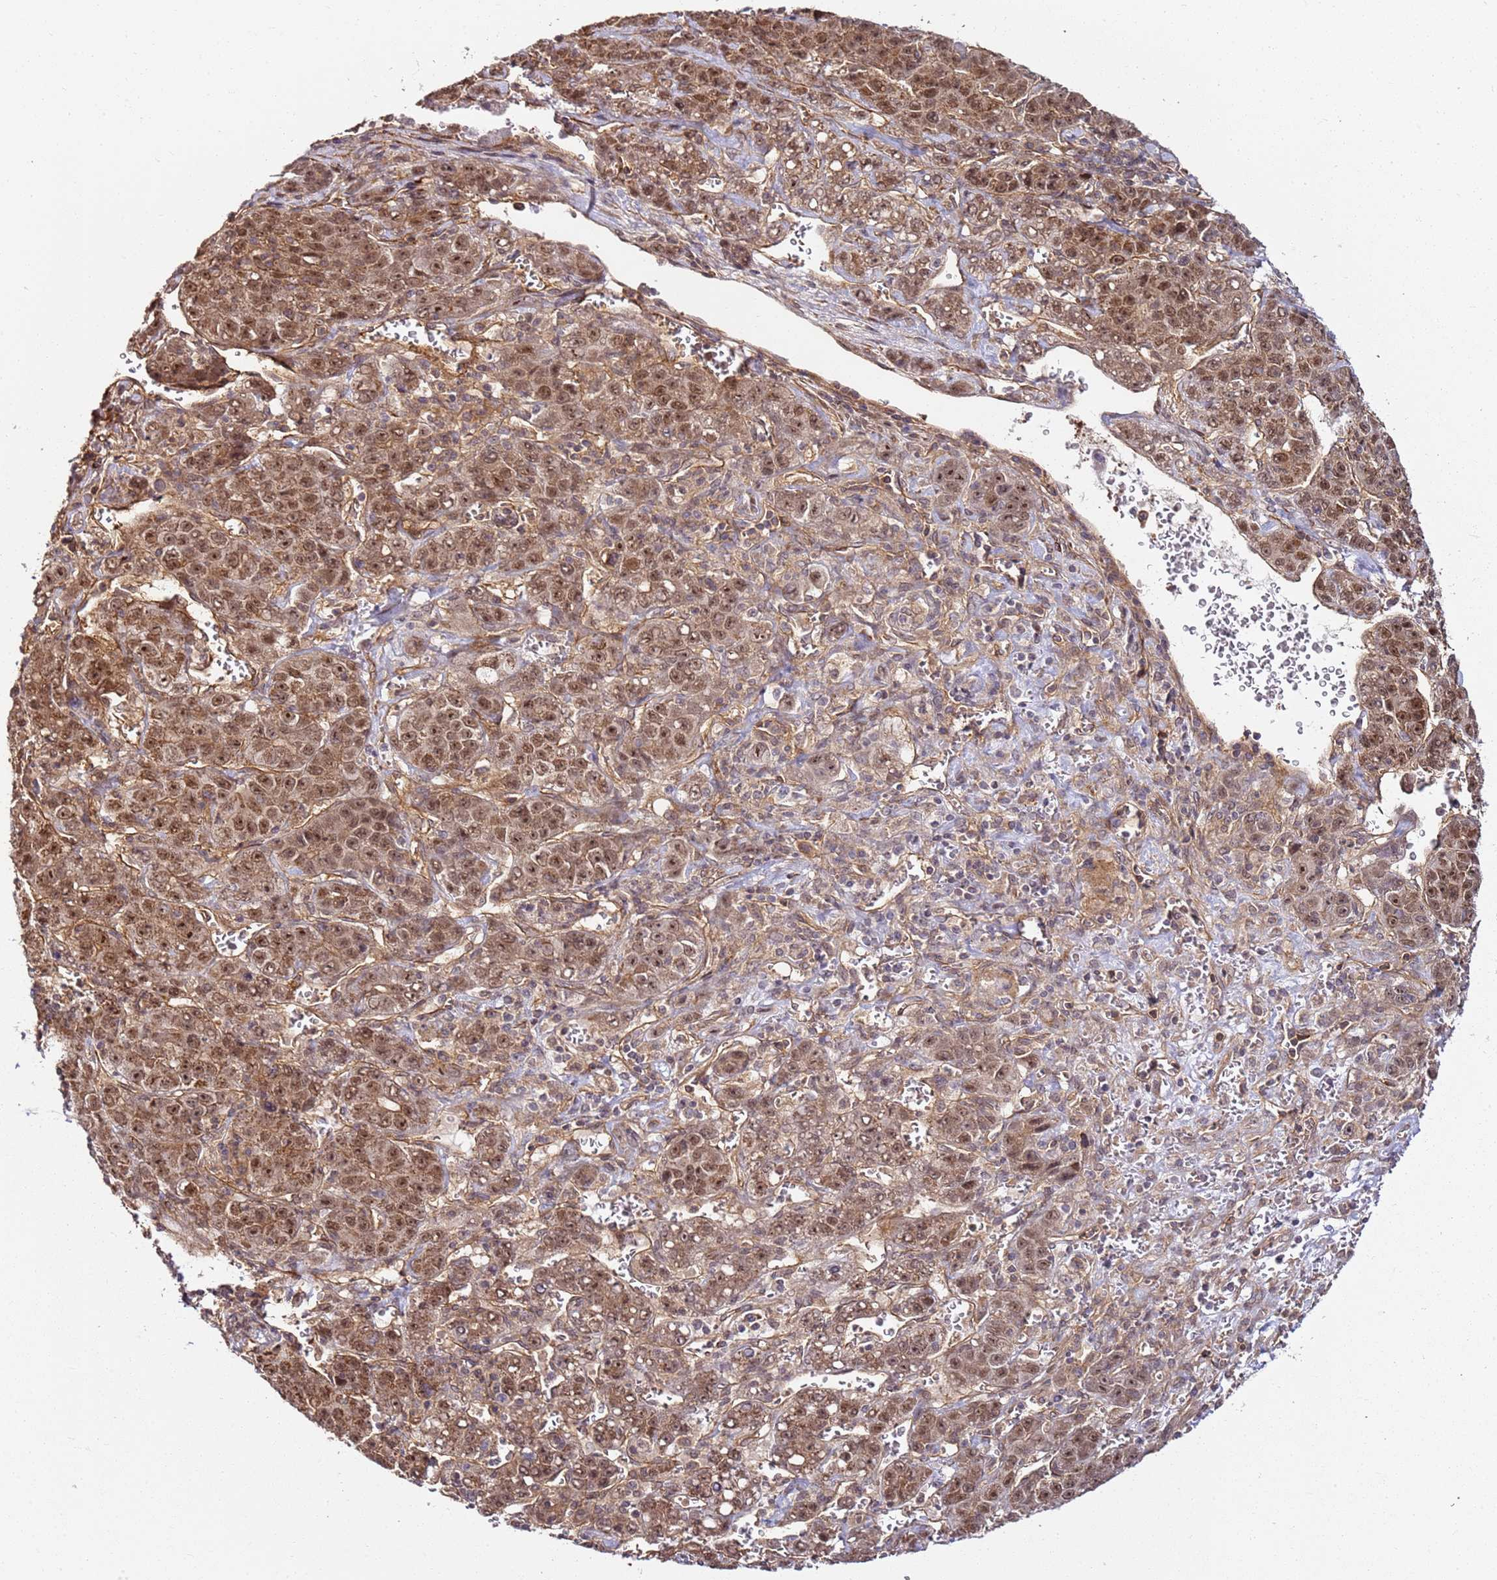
{"staining": {"intensity": "moderate", "quantity": ">75%", "location": "cytoplasmic/membranous,nuclear"}, "tissue": "liver cancer", "cell_type": "Tumor cells", "image_type": "cancer", "snomed": [{"axis": "morphology", "description": "Carcinoma, Hepatocellular, NOS"}, {"axis": "topography", "description": "Liver"}], "caption": "Moderate cytoplasmic/membranous and nuclear staining is identified in about >75% of tumor cells in liver hepatocellular carcinoma. (DAB = brown stain, brightfield microscopy at high magnification).", "gene": "CCNYL1", "patient": {"sex": "female", "age": 53}}